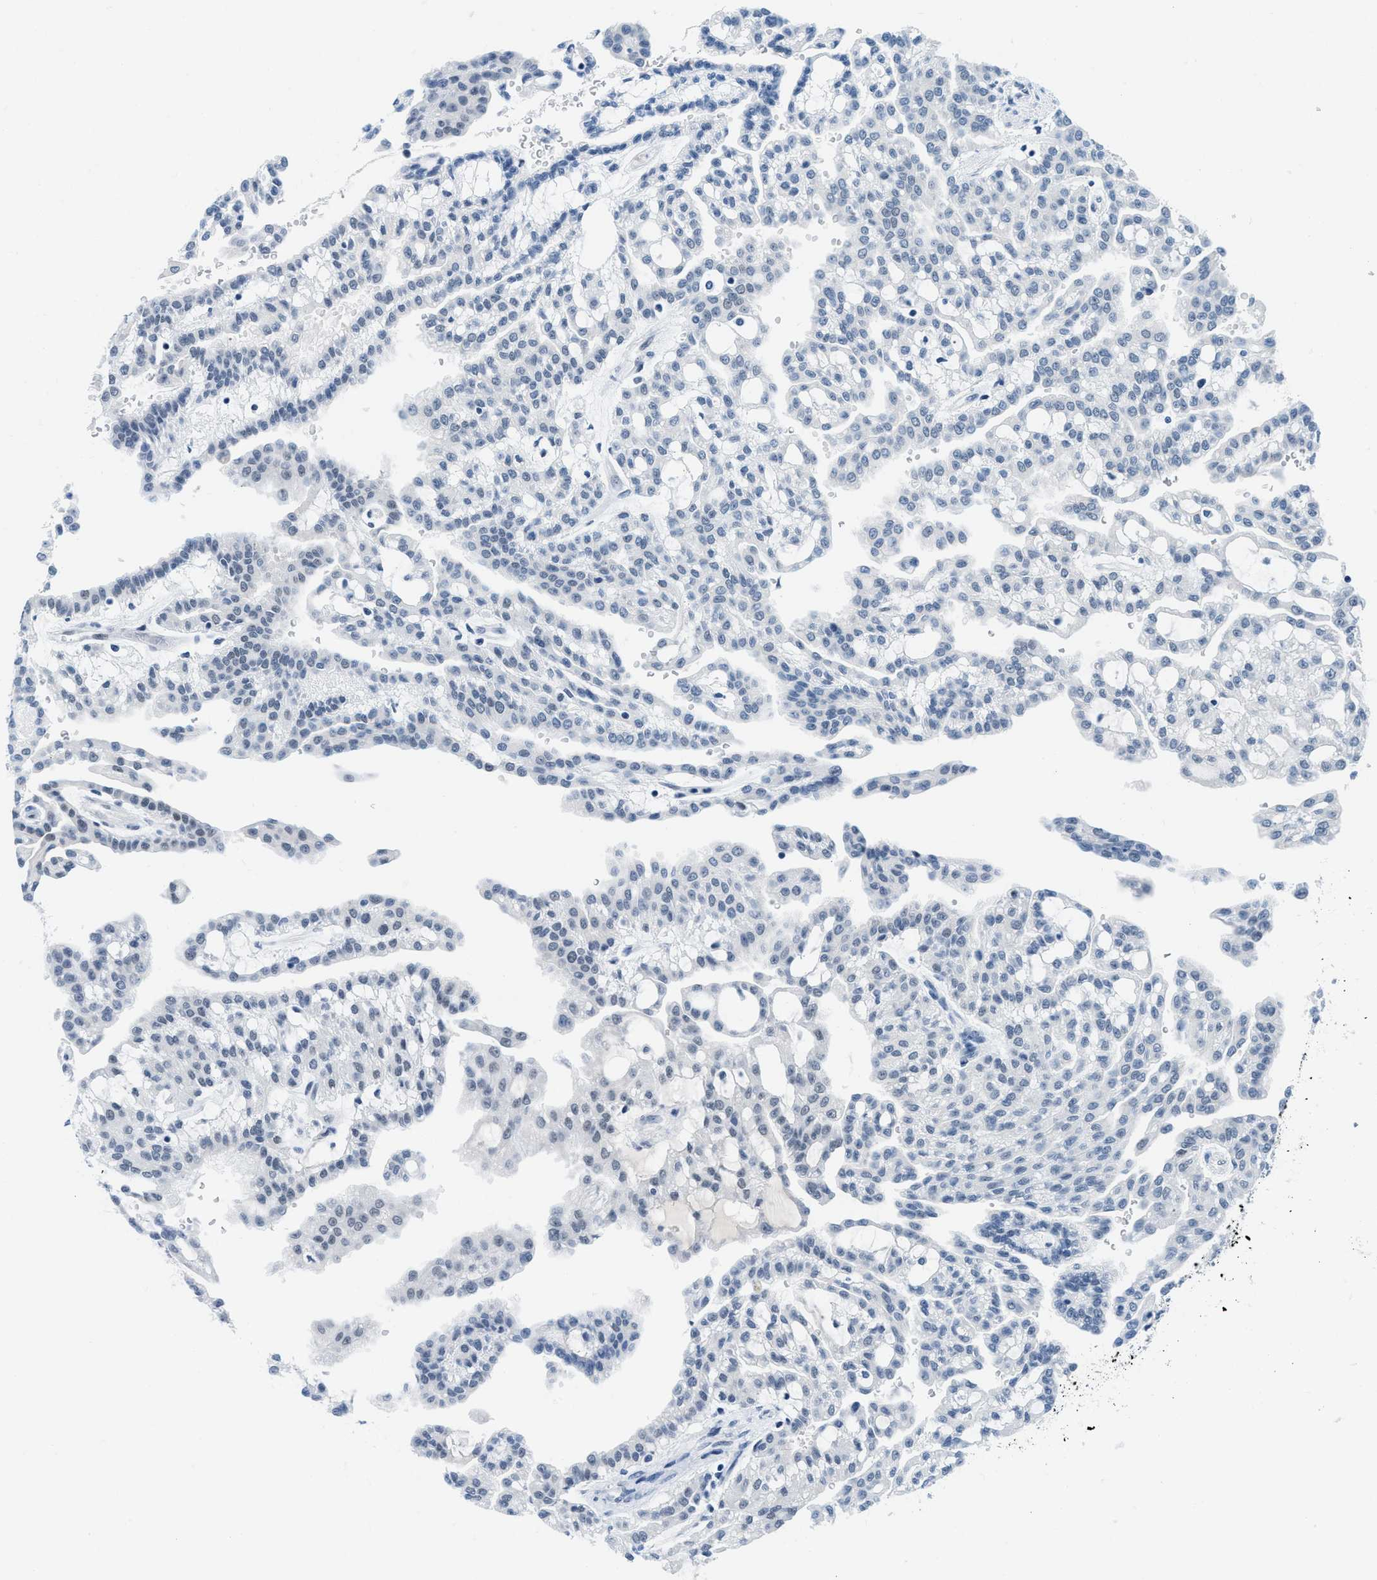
{"staining": {"intensity": "weak", "quantity": "<25%", "location": "nuclear"}, "tissue": "renal cancer", "cell_type": "Tumor cells", "image_type": "cancer", "snomed": [{"axis": "morphology", "description": "Adenocarcinoma, NOS"}, {"axis": "topography", "description": "Kidney"}], "caption": "Protein analysis of renal adenocarcinoma exhibits no significant expression in tumor cells. (DAB IHC with hematoxylin counter stain).", "gene": "SMARCAD1", "patient": {"sex": "male", "age": 63}}